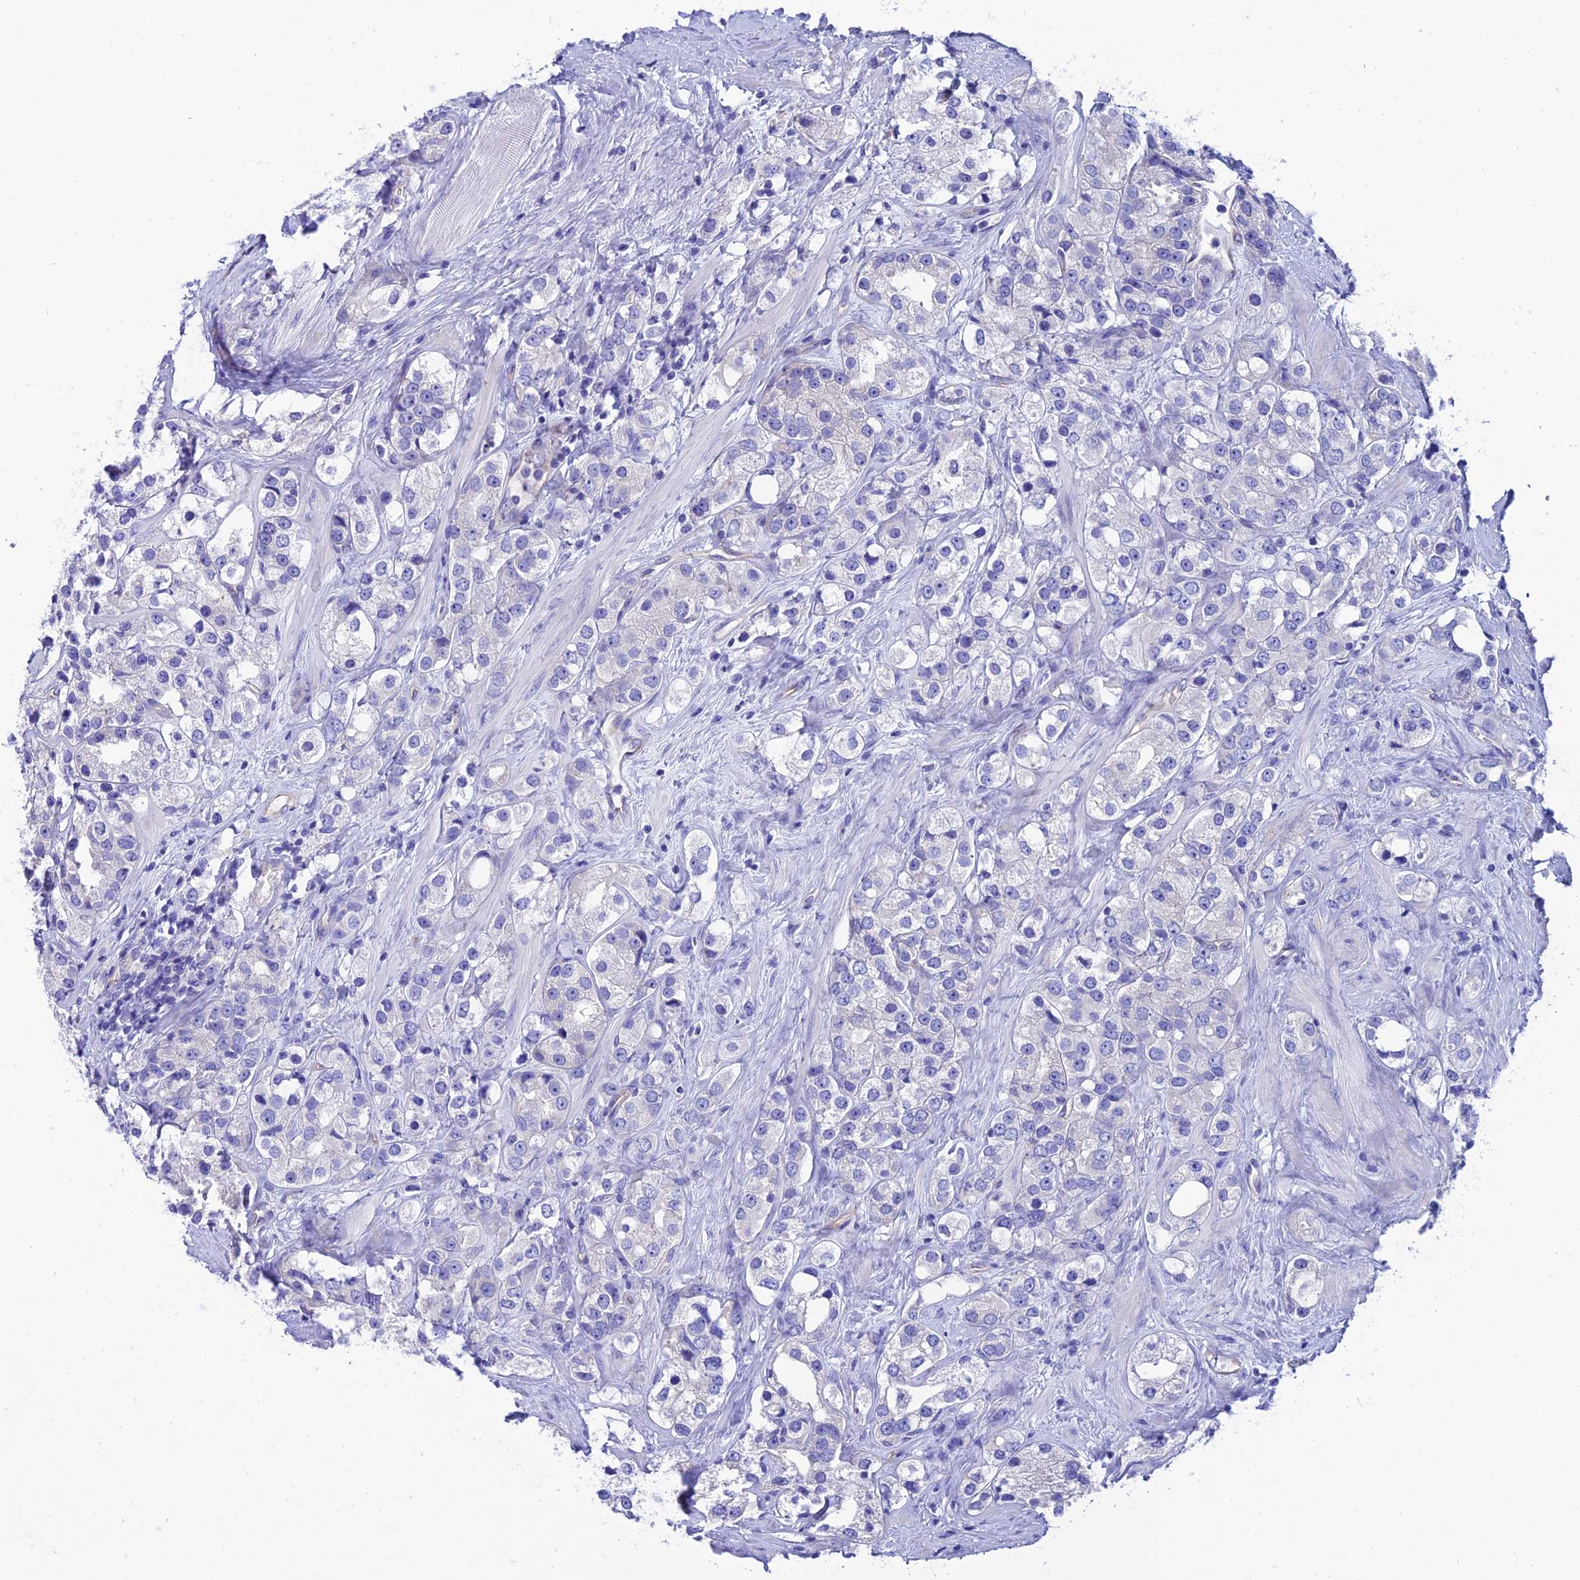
{"staining": {"intensity": "negative", "quantity": "none", "location": "none"}, "tissue": "prostate cancer", "cell_type": "Tumor cells", "image_type": "cancer", "snomed": [{"axis": "morphology", "description": "Adenocarcinoma, NOS"}, {"axis": "topography", "description": "Prostate"}], "caption": "IHC histopathology image of prostate adenocarcinoma stained for a protein (brown), which demonstrates no expression in tumor cells.", "gene": "PPFIA3", "patient": {"sex": "male", "age": 79}}